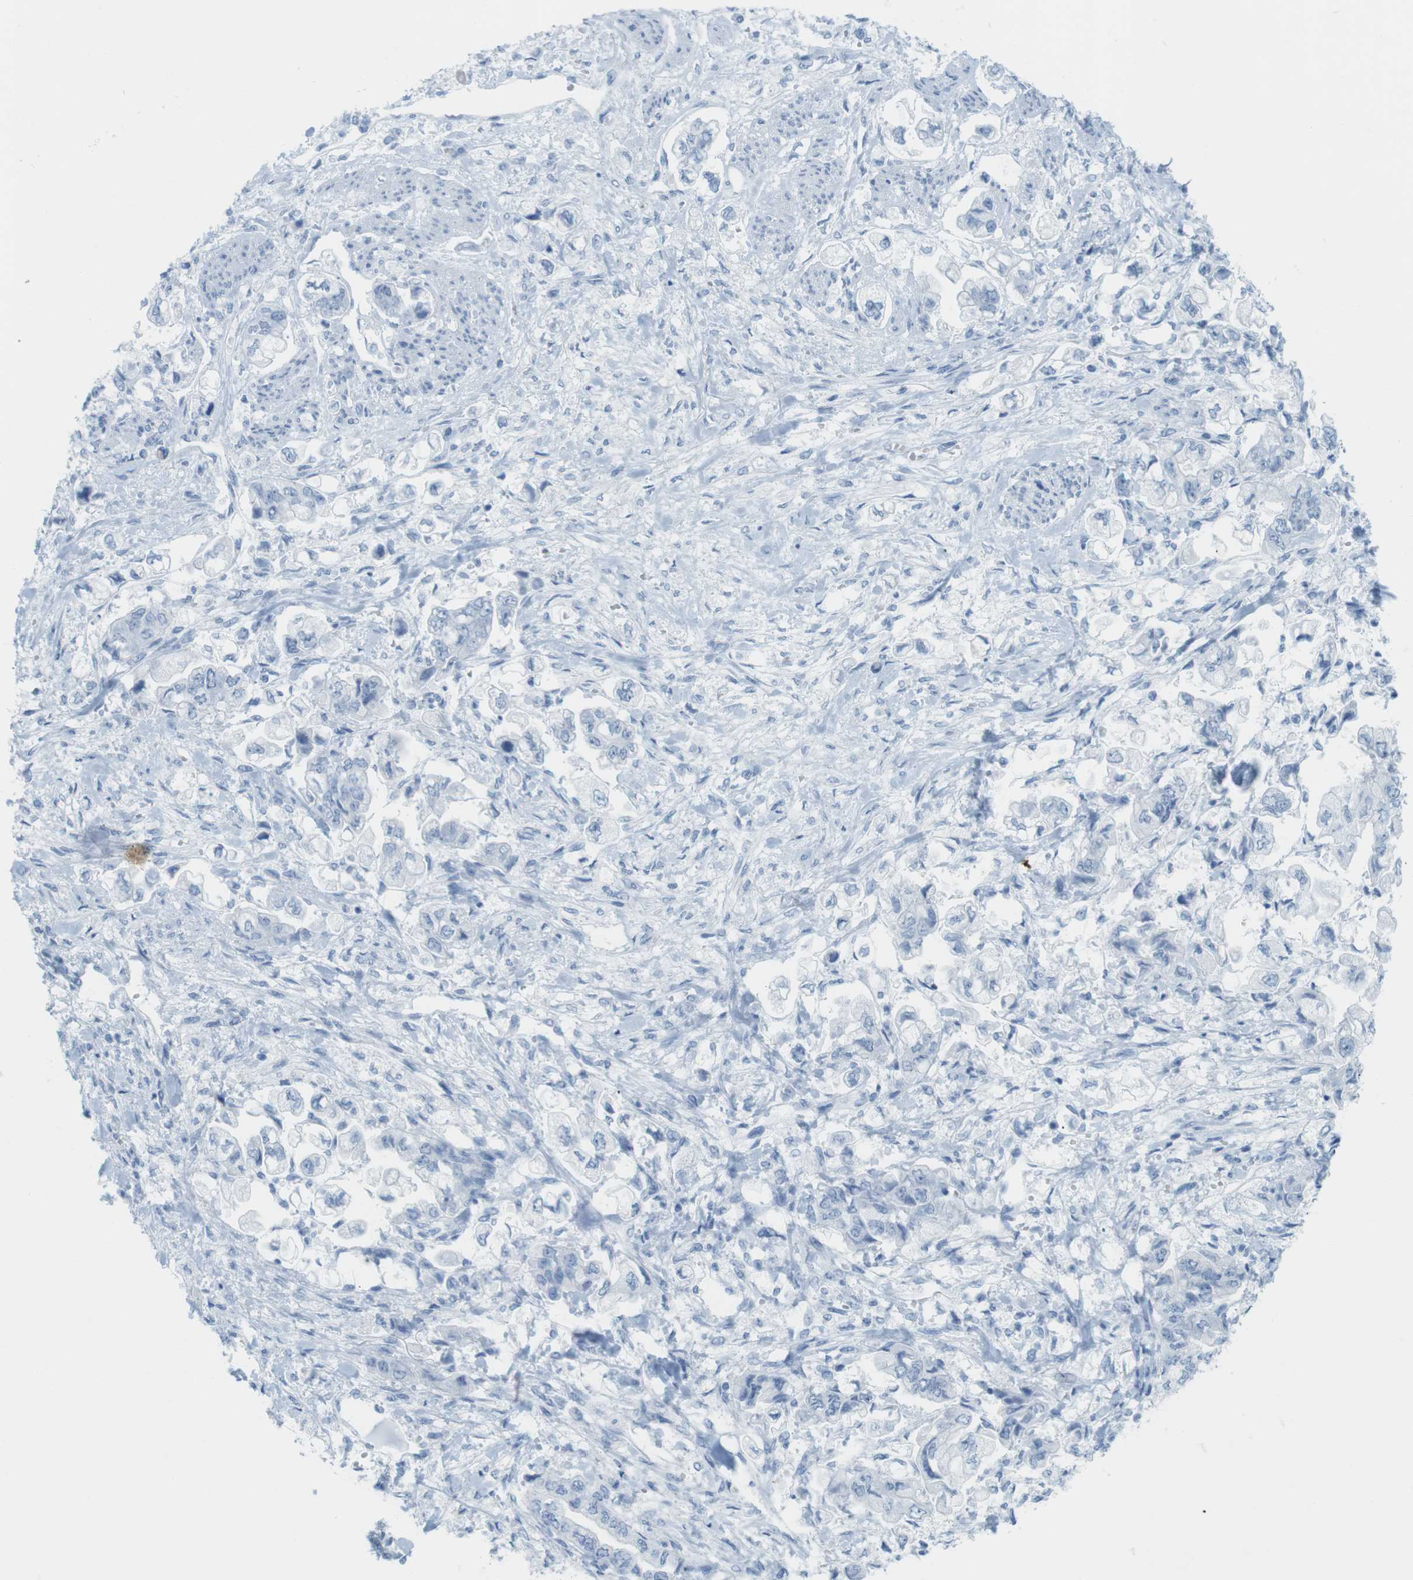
{"staining": {"intensity": "negative", "quantity": "none", "location": "none"}, "tissue": "stomach cancer", "cell_type": "Tumor cells", "image_type": "cancer", "snomed": [{"axis": "morphology", "description": "Normal tissue, NOS"}, {"axis": "morphology", "description": "Adenocarcinoma, NOS"}, {"axis": "topography", "description": "Stomach"}], "caption": "Immunohistochemical staining of human stomach adenocarcinoma shows no significant positivity in tumor cells.", "gene": "TNNT2", "patient": {"sex": "male", "age": 62}}